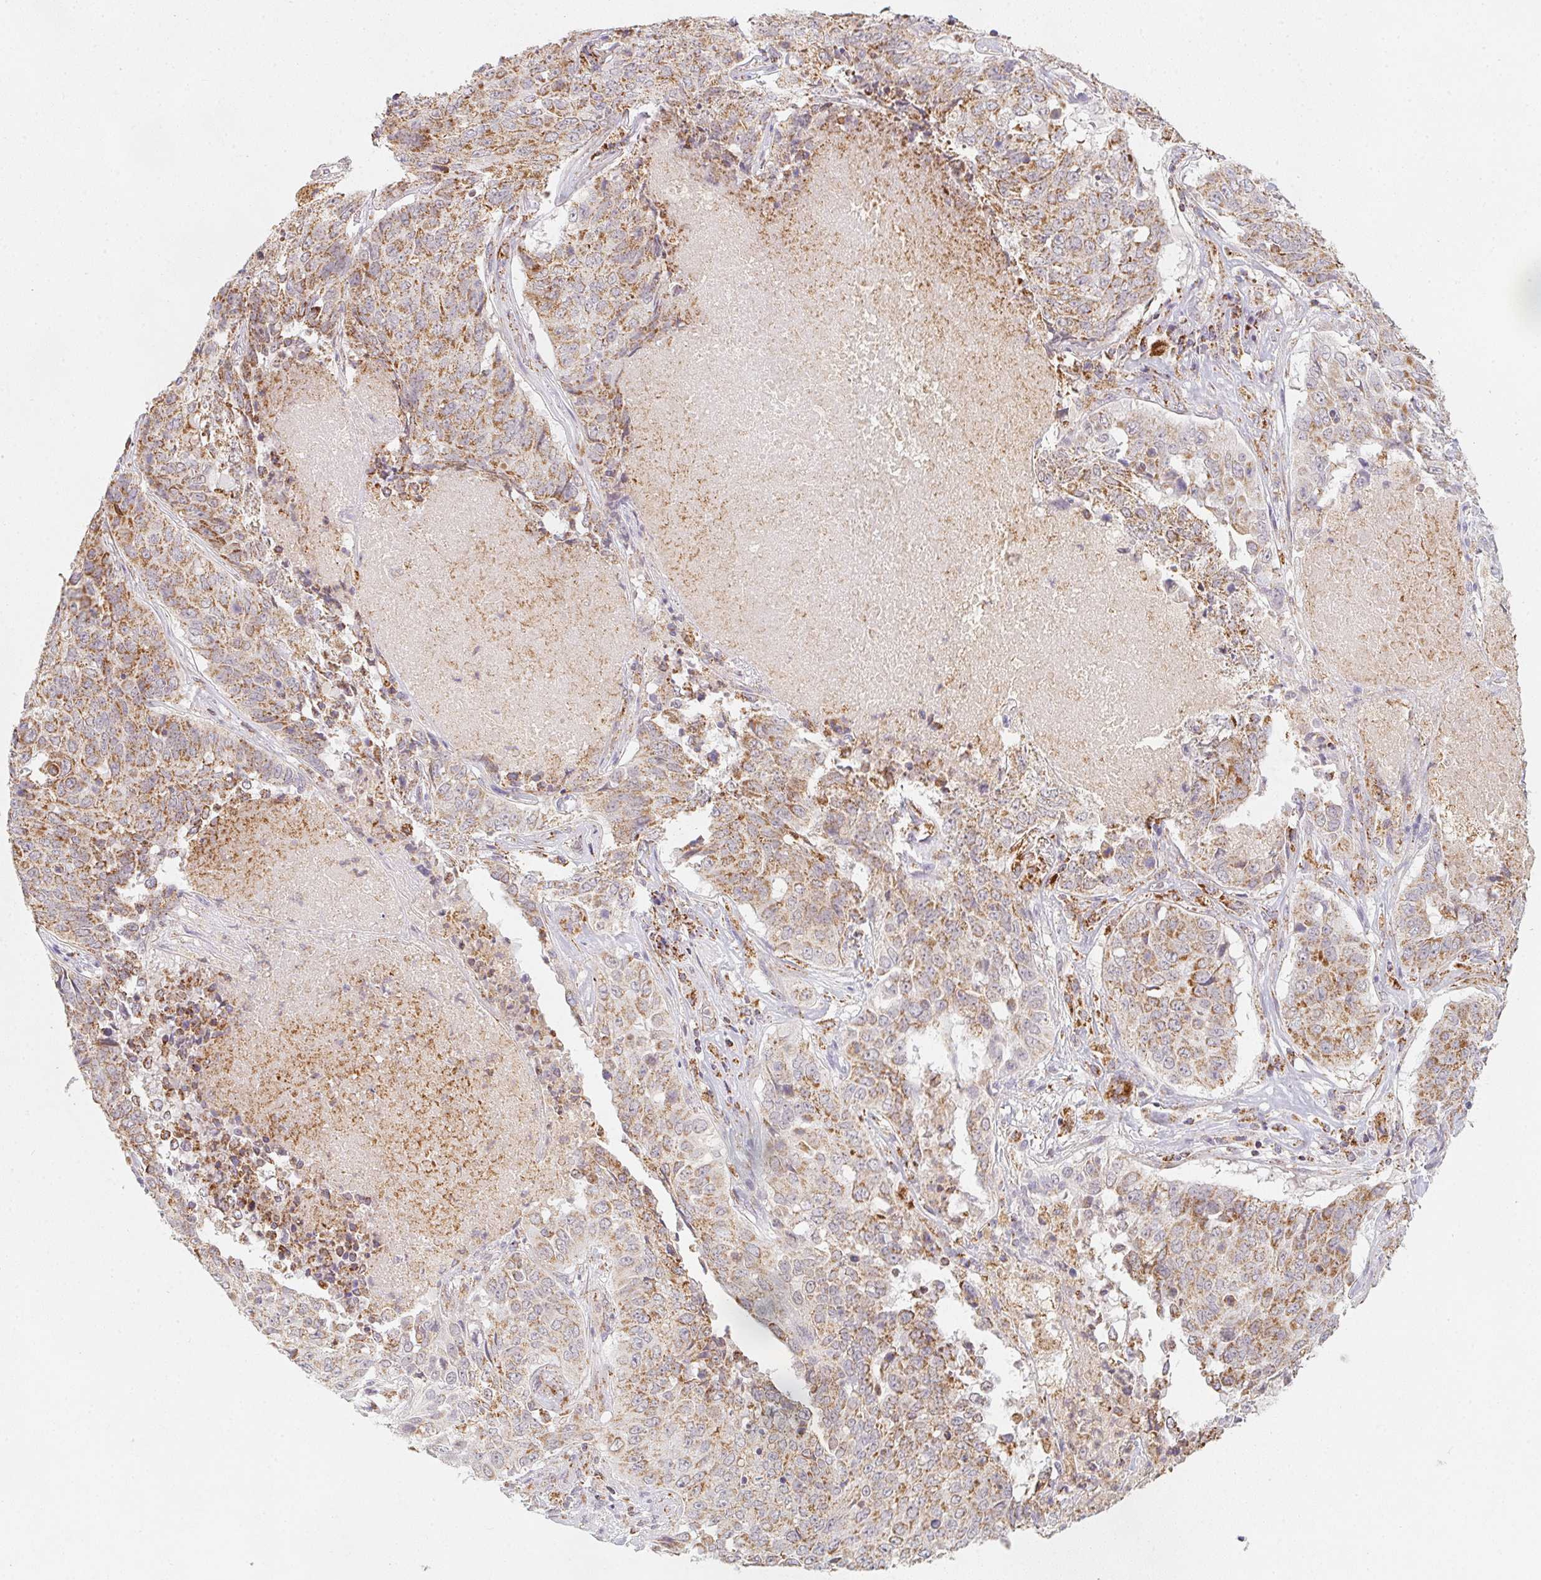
{"staining": {"intensity": "moderate", "quantity": "25%-75%", "location": "cytoplasmic/membranous"}, "tissue": "lung cancer", "cell_type": "Tumor cells", "image_type": "cancer", "snomed": [{"axis": "morphology", "description": "Normal tissue, NOS"}, {"axis": "morphology", "description": "Squamous cell carcinoma, NOS"}, {"axis": "topography", "description": "Bronchus"}, {"axis": "topography", "description": "Lung"}], "caption": "DAB immunohistochemical staining of lung cancer (squamous cell carcinoma) exhibits moderate cytoplasmic/membranous protein positivity in about 25%-75% of tumor cells. Using DAB (brown) and hematoxylin (blue) stains, captured at high magnification using brightfield microscopy.", "gene": "NDUFS6", "patient": {"sex": "male", "age": 64}}